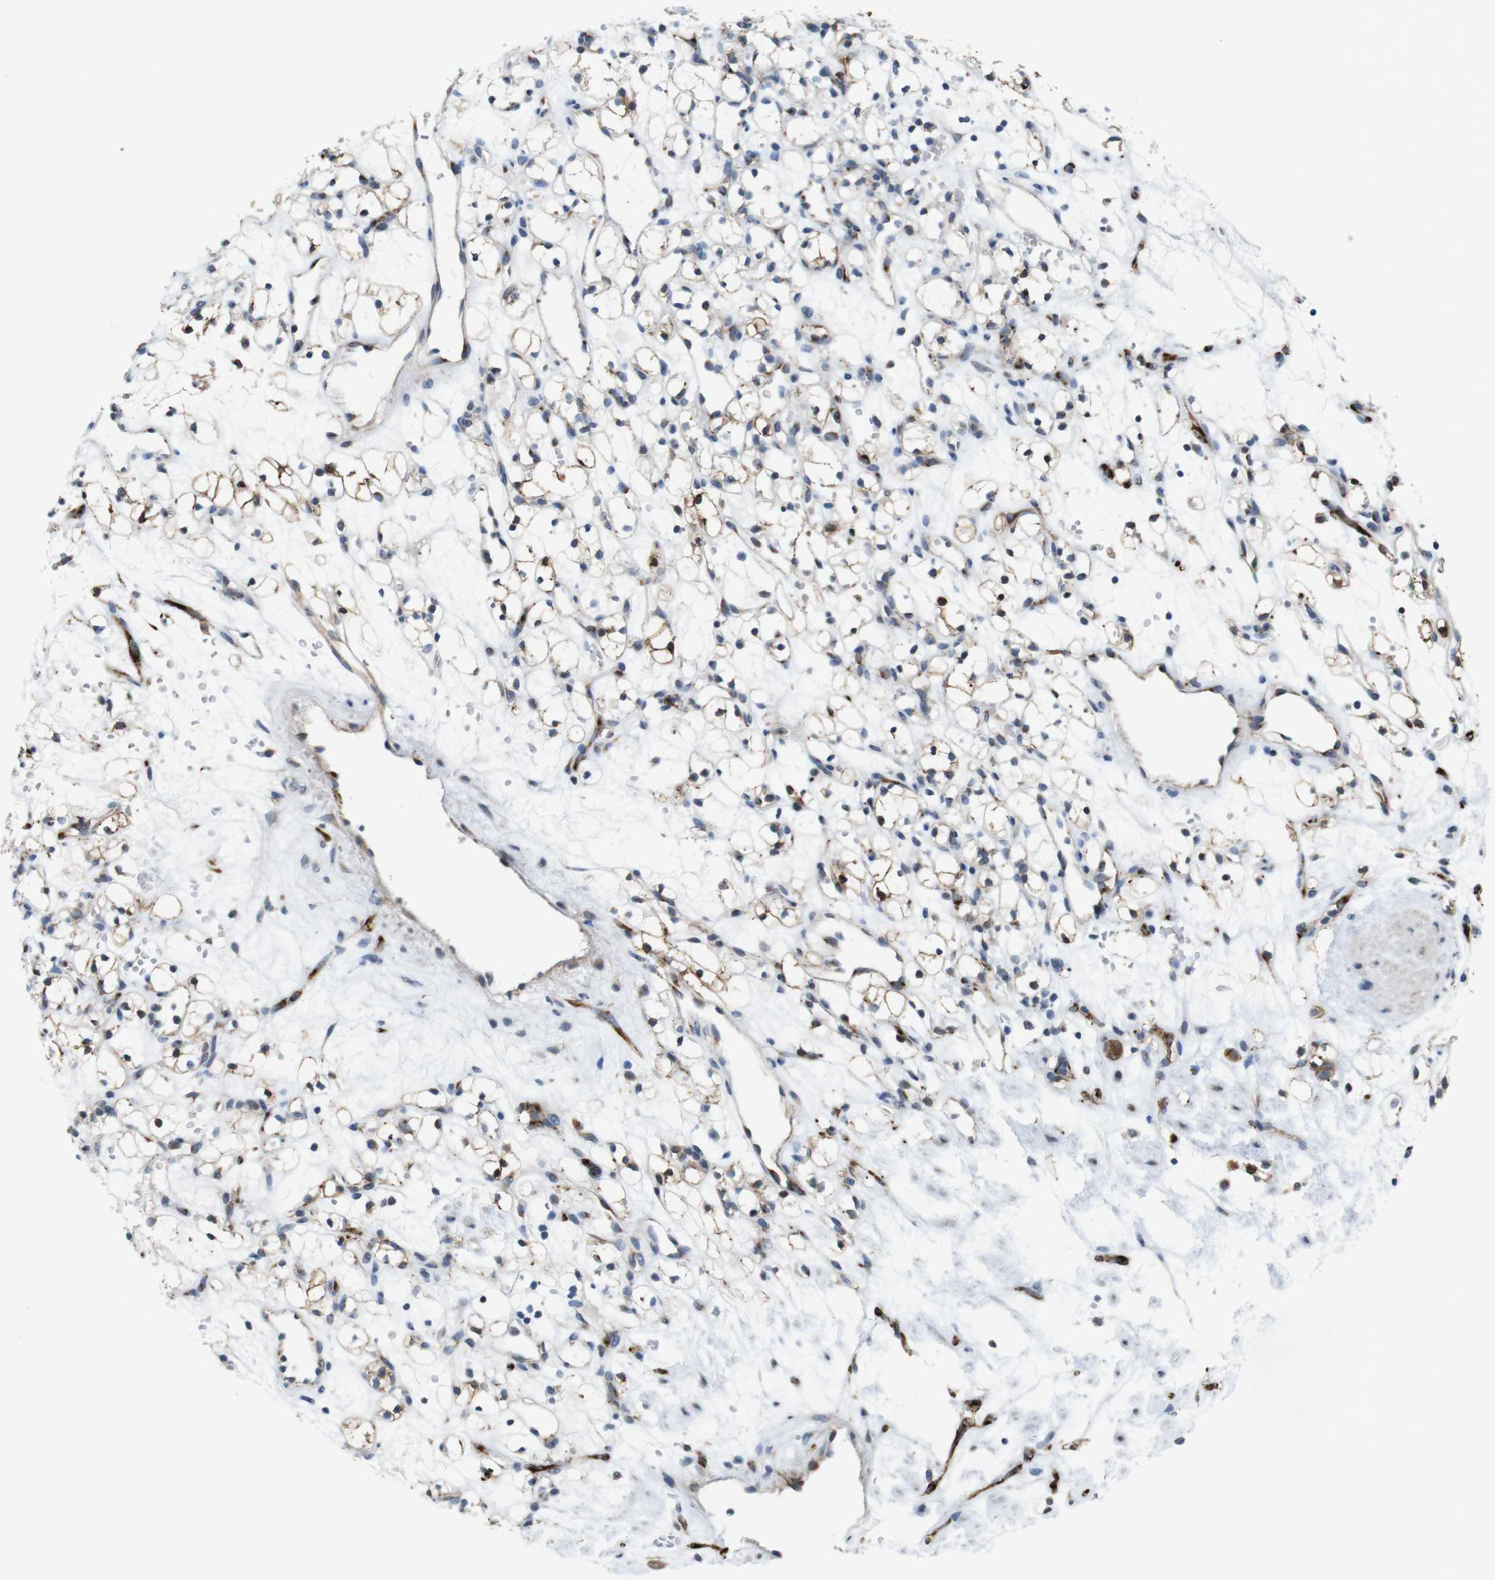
{"staining": {"intensity": "moderate", "quantity": "<25%", "location": "cytoplasmic/membranous"}, "tissue": "renal cancer", "cell_type": "Tumor cells", "image_type": "cancer", "snomed": [{"axis": "morphology", "description": "Adenocarcinoma, NOS"}, {"axis": "topography", "description": "Kidney"}], "caption": "Immunohistochemistry (IHC) of human renal cancer (adenocarcinoma) shows low levels of moderate cytoplasmic/membranous staining in about <25% of tumor cells.", "gene": "EFCAB14", "patient": {"sex": "female", "age": 60}}